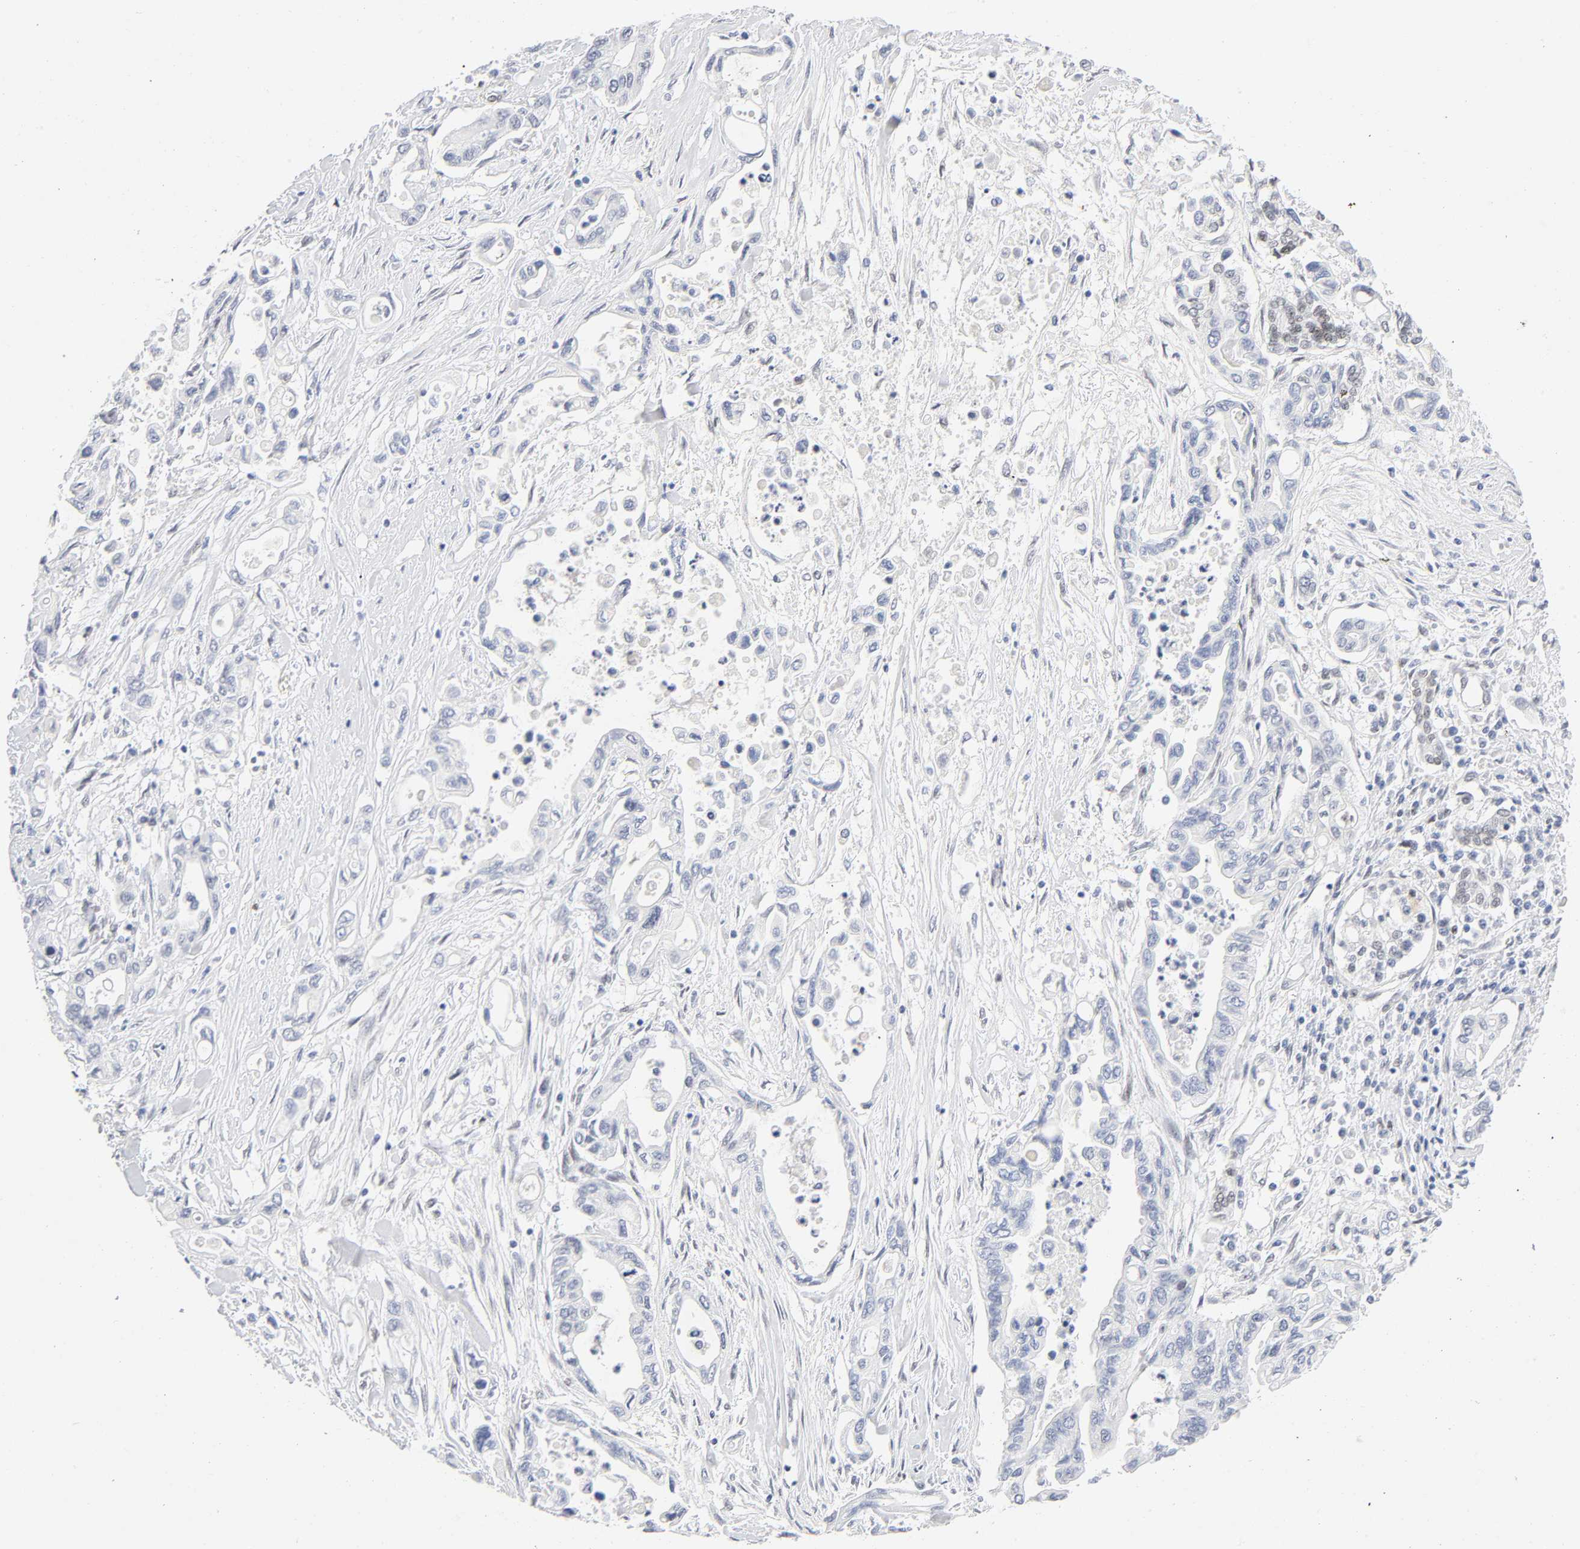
{"staining": {"intensity": "weak", "quantity": "25%-75%", "location": "nuclear"}, "tissue": "pancreatic cancer", "cell_type": "Tumor cells", "image_type": "cancer", "snomed": [{"axis": "morphology", "description": "Adenocarcinoma, NOS"}, {"axis": "topography", "description": "Pancreas"}], "caption": "The micrograph displays immunohistochemical staining of pancreatic adenocarcinoma. There is weak nuclear positivity is seen in about 25%-75% of tumor cells. (DAB (3,3'-diaminobenzidine) = brown stain, brightfield microscopy at high magnification).", "gene": "NFIC", "patient": {"sex": "female", "age": 57}}